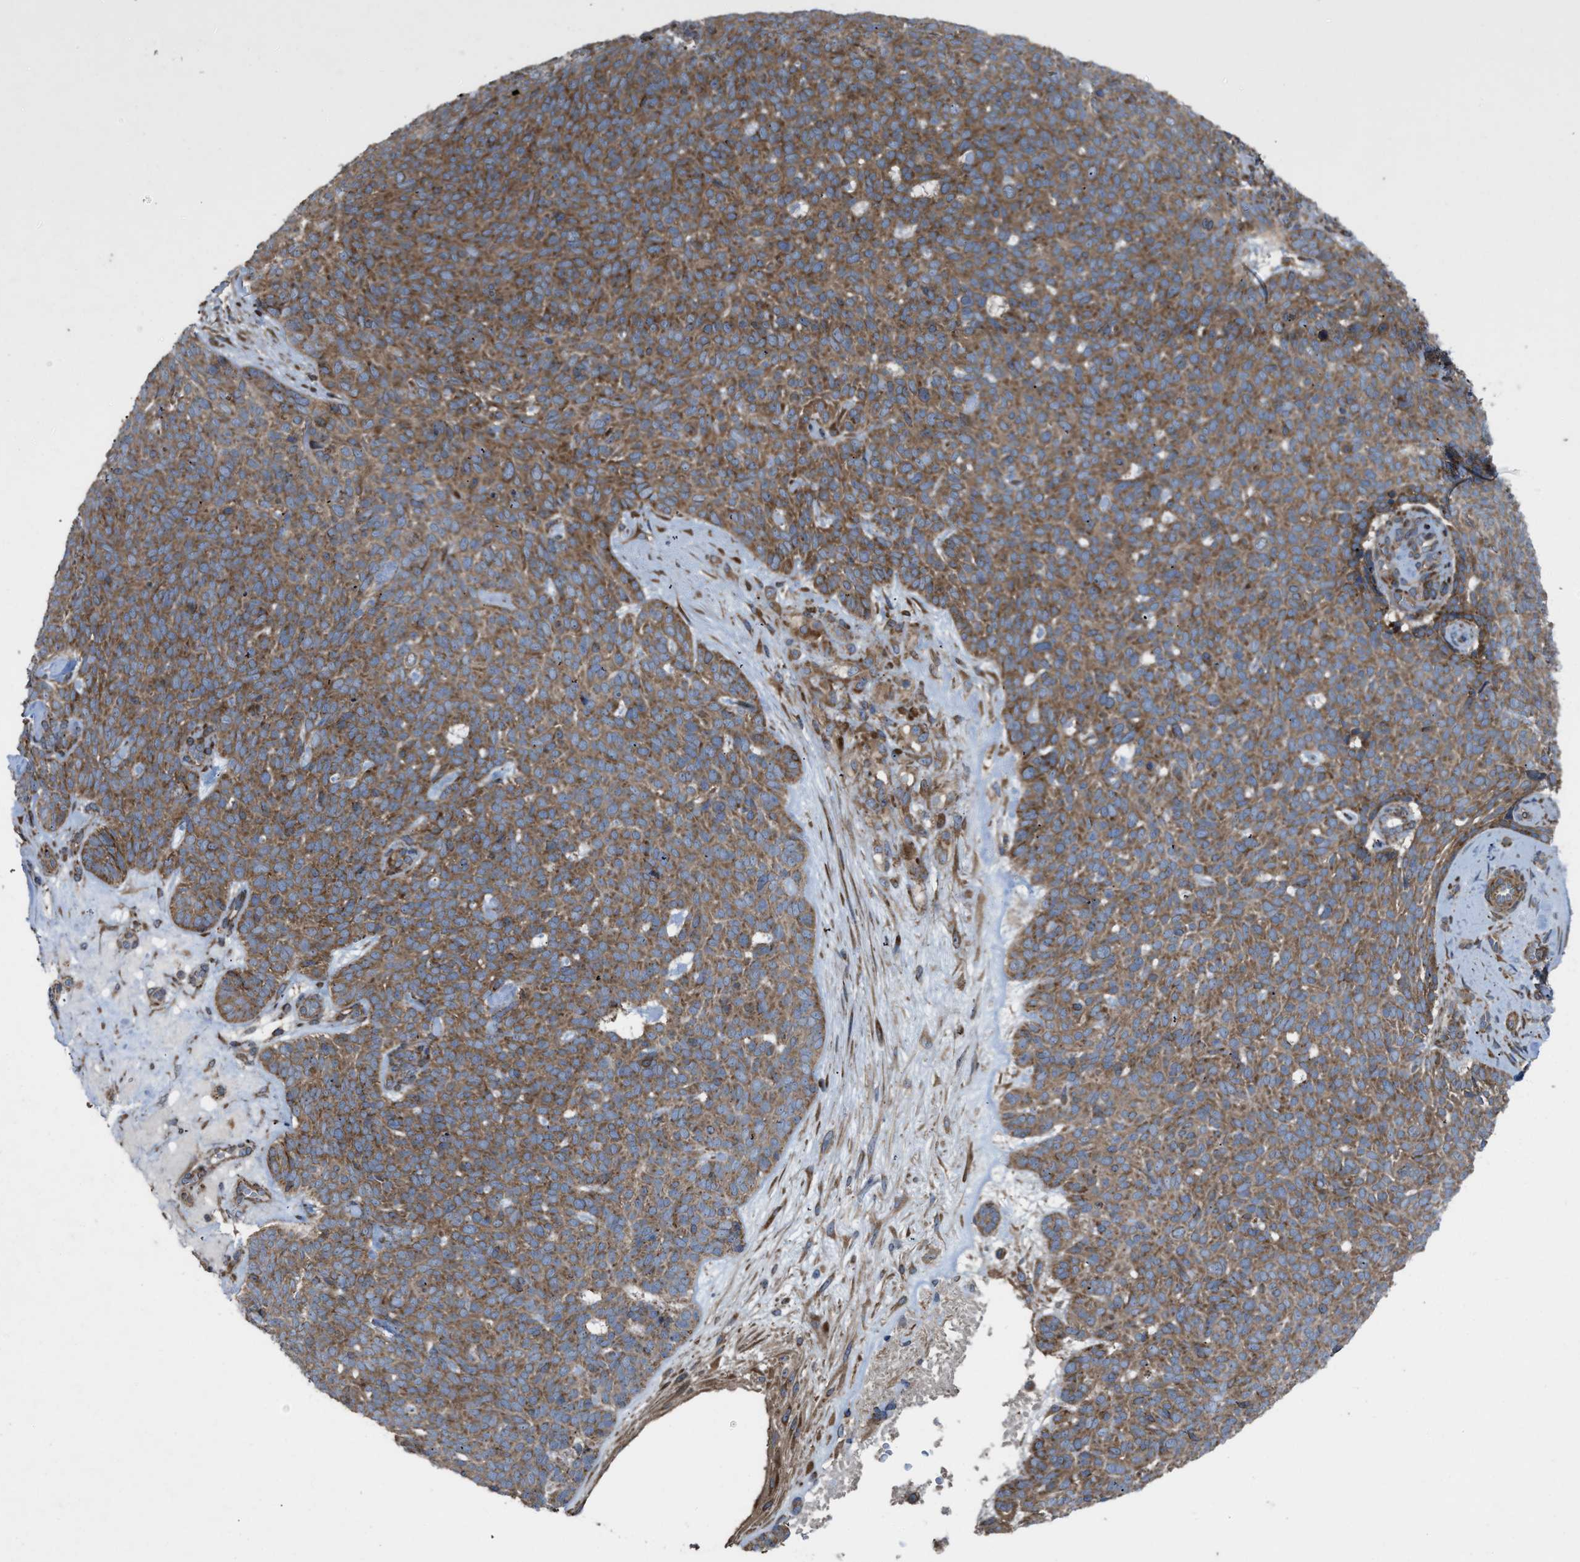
{"staining": {"intensity": "moderate", "quantity": ">75%", "location": "cytoplasmic/membranous"}, "tissue": "skin cancer", "cell_type": "Tumor cells", "image_type": "cancer", "snomed": [{"axis": "morphology", "description": "Basal cell carcinoma"}, {"axis": "topography", "description": "Skin"}], "caption": "An immunohistochemistry (IHC) micrograph of neoplastic tissue is shown. Protein staining in brown highlights moderate cytoplasmic/membranous positivity in basal cell carcinoma (skin) within tumor cells. The staining was performed using DAB to visualize the protein expression in brown, while the nuclei were stained in blue with hematoxylin (Magnification: 20x).", "gene": "PER3", "patient": {"sex": "male", "age": 61}}